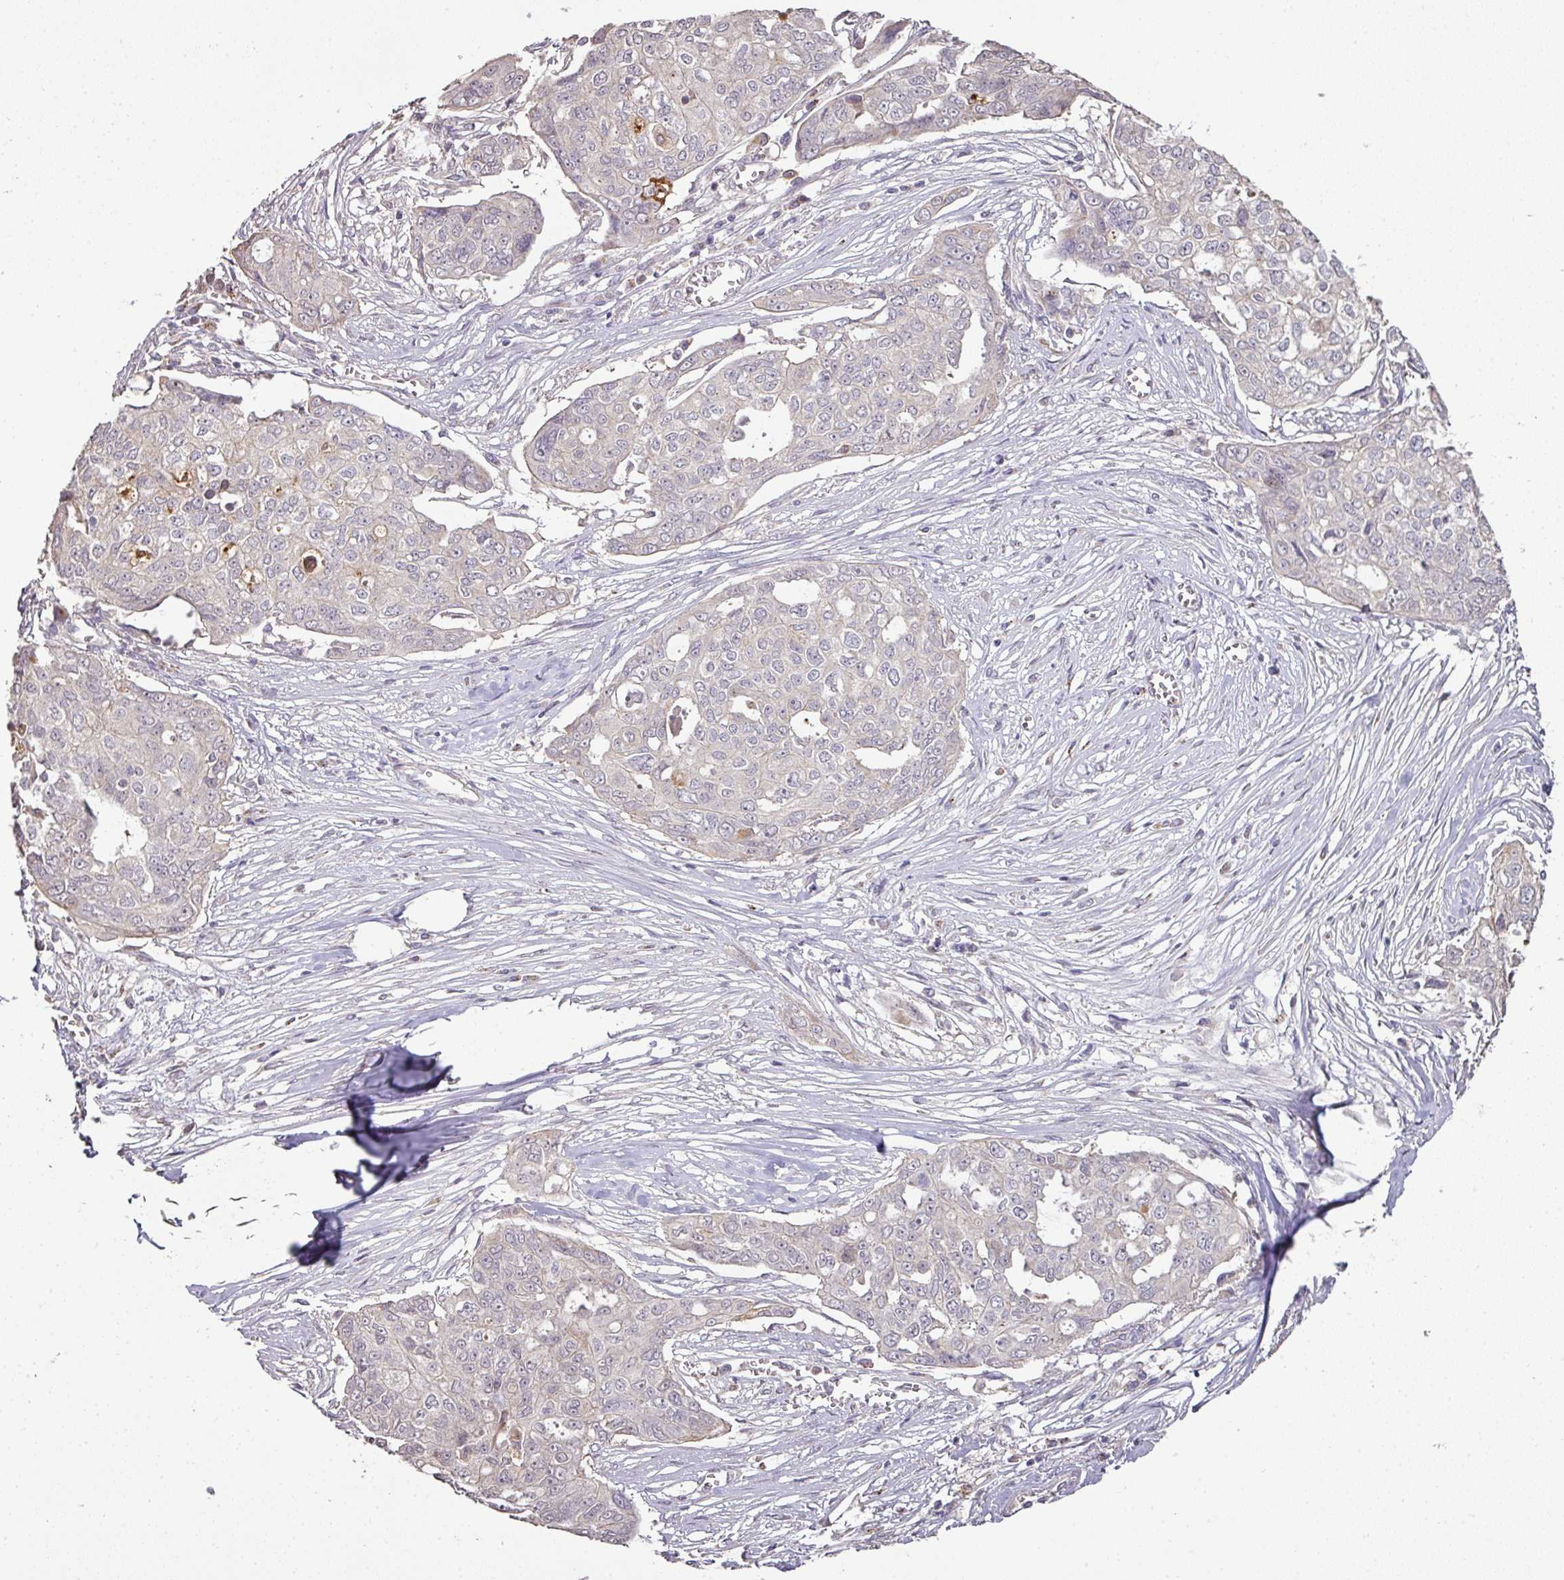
{"staining": {"intensity": "negative", "quantity": "none", "location": "none"}, "tissue": "ovarian cancer", "cell_type": "Tumor cells", "image_type": "cancer", "snomed": [{"axis": "morphology", "description": "Carcinoma, endometroid"}, {"axis": "topography", "description": "Ovary"}], "caption": "Photomicrograph shows no protein staining in tumor cells of ovarian cancer tissue.", "gene": "CXCR5", "patient": {"sex": "female", "age": 70}}